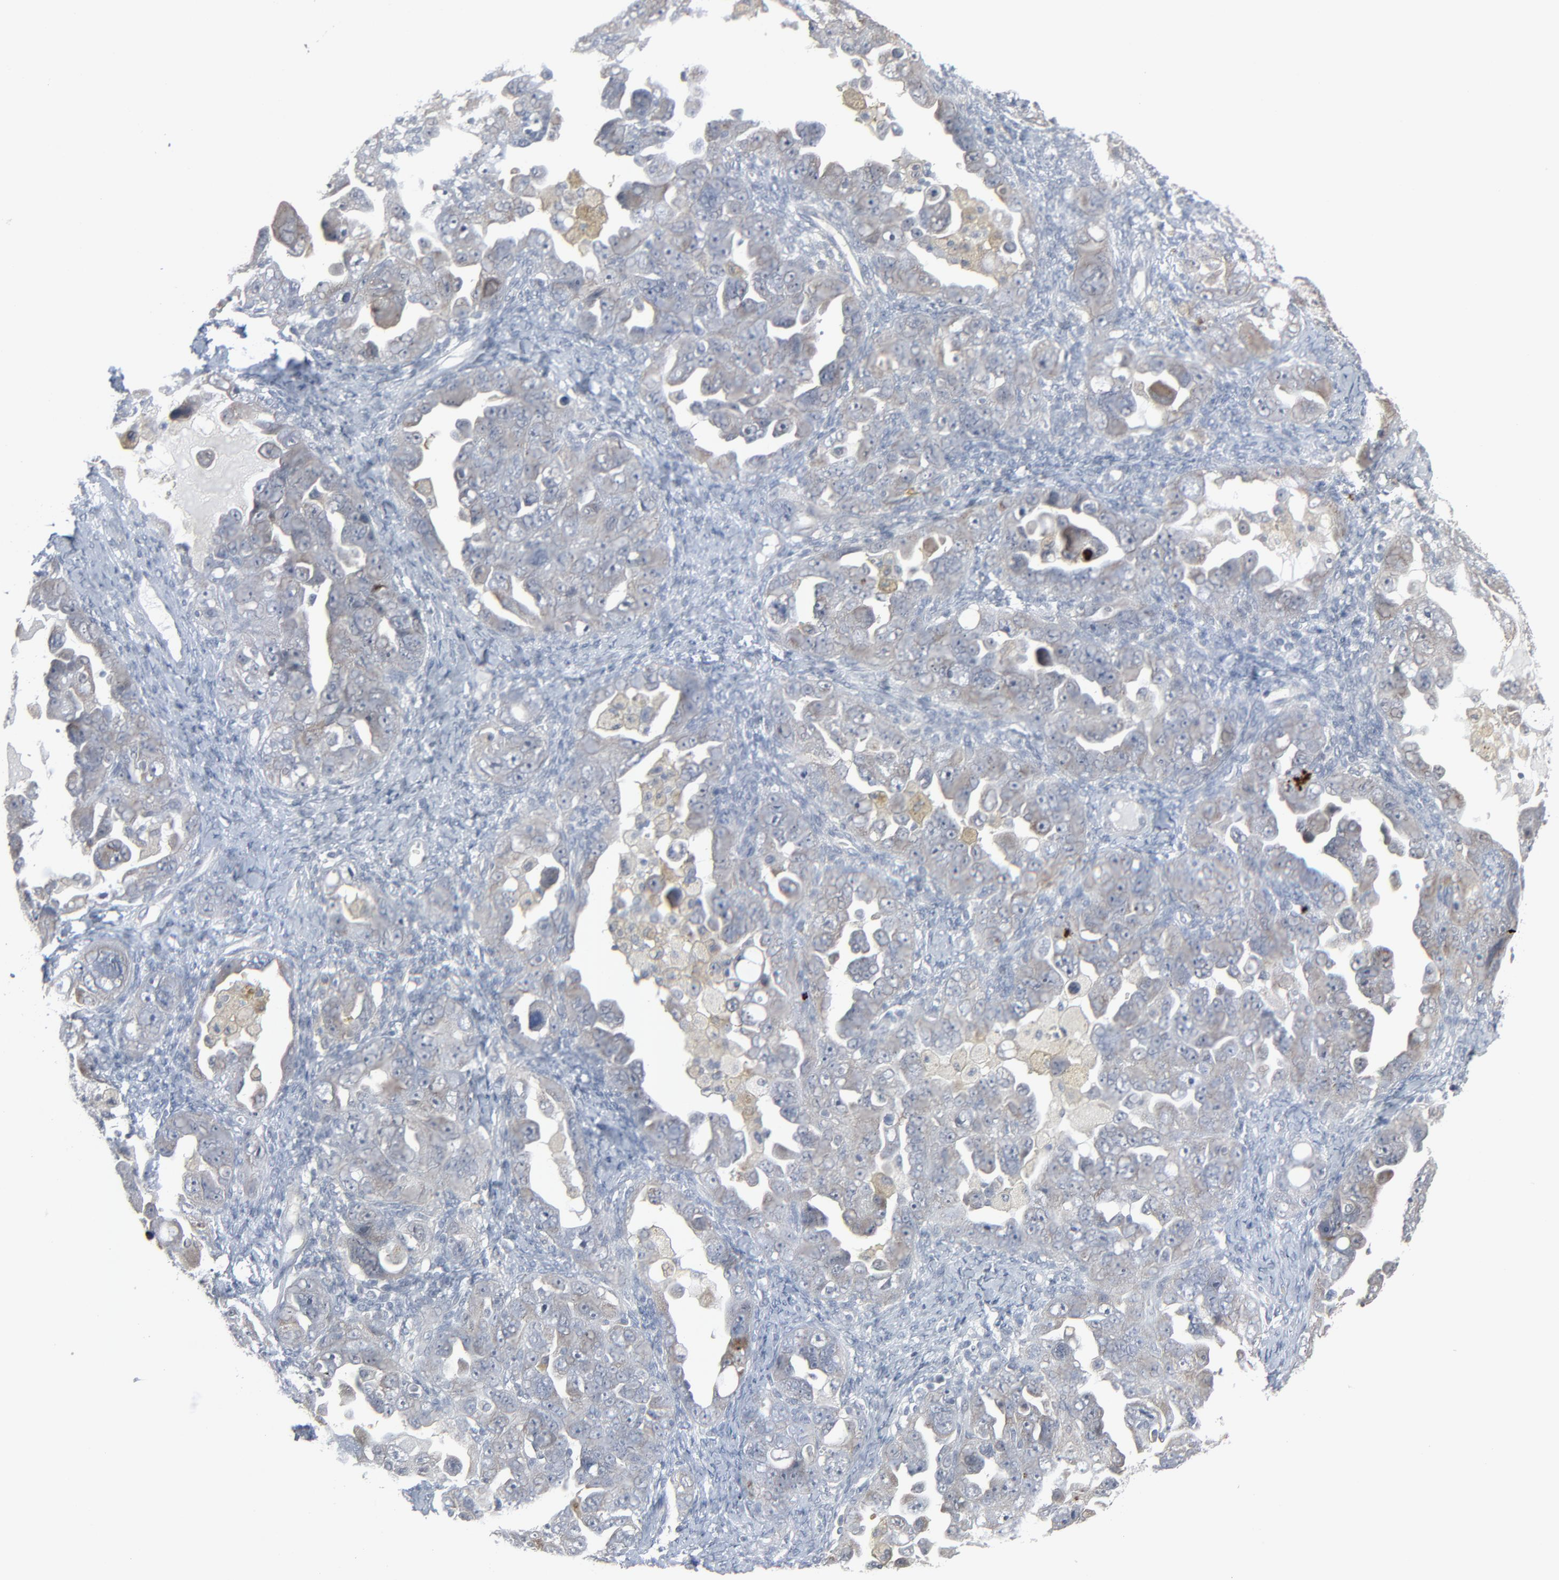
{"staining": {"intensity": "weak", "quantity": ">75%", "location": "cytoplasmic/membranous"}, "tissue": "ovarian cancer", "cell_type": "Tumor cells", "image_type": "cancer", "snomed": [{"axis": "morphology", "description": "Cystadenocarcinoma, serous, NOS"}, {"axis": "topography", "description": "Ovary"}], "caption": "Immunohistochemical staining of ovarian cancer displays low levels of weak cytoplasmic/membranous expression in approximately >75% of tumor cells. The staining was performed using DAB, with brown indicating positive protein expression. Nuclei are stained blue with hematoxylin.", "gene": "NEUROD1", "patient": {"sex": "female", "age": 66}}